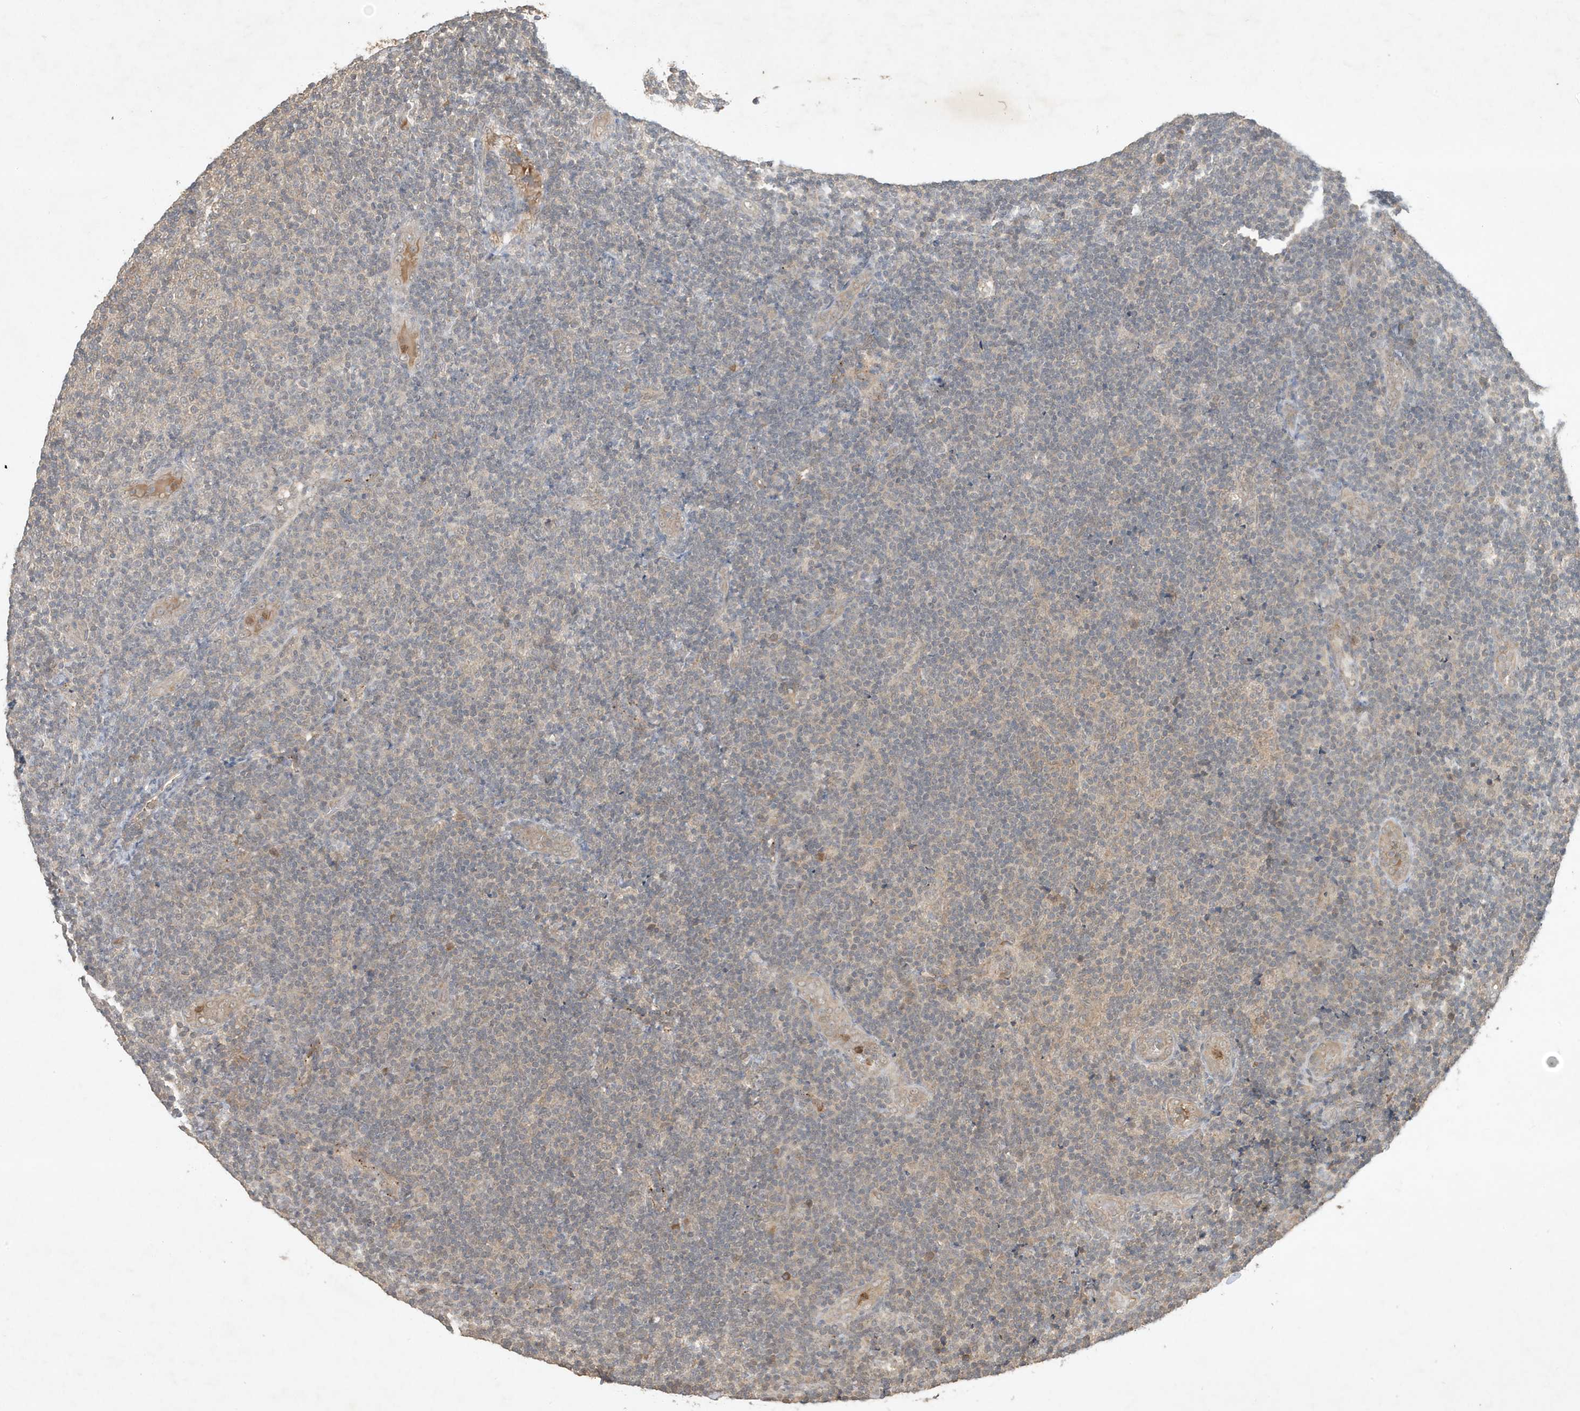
{"staining": {"intensity": "weak", "quantity": "25%-75%", "location": "cytoplasmic/membranous"}, "tissue": "lymphoma", "cell_type": "Tumor cells", "image_type": "cancer", "snomed": [{"axis": "morphology", "description": "Malignant lymphoma, non-Hodgkin's type, Low grade"}, {"axis": "topography", "description": "Lymph node"}], "caption": "High-magnification brightfield microscopy of low-grade malignant lymphoma, non-Hodgkin's type stained with DAB (brown) and counterstained with hematoxylin (blue). tumor cells exhibit weak cytoplasmic/membranous expression is seen in about25%-75% of cells. The staining is performed using DAB (3,3'-diaminobenzidine) brown chromogen to label protein expression. The nuclei are counter-stained blue using hematoxylin.", "gene": "ABCB9", "patient": {"sex": "male", "age": 83}}